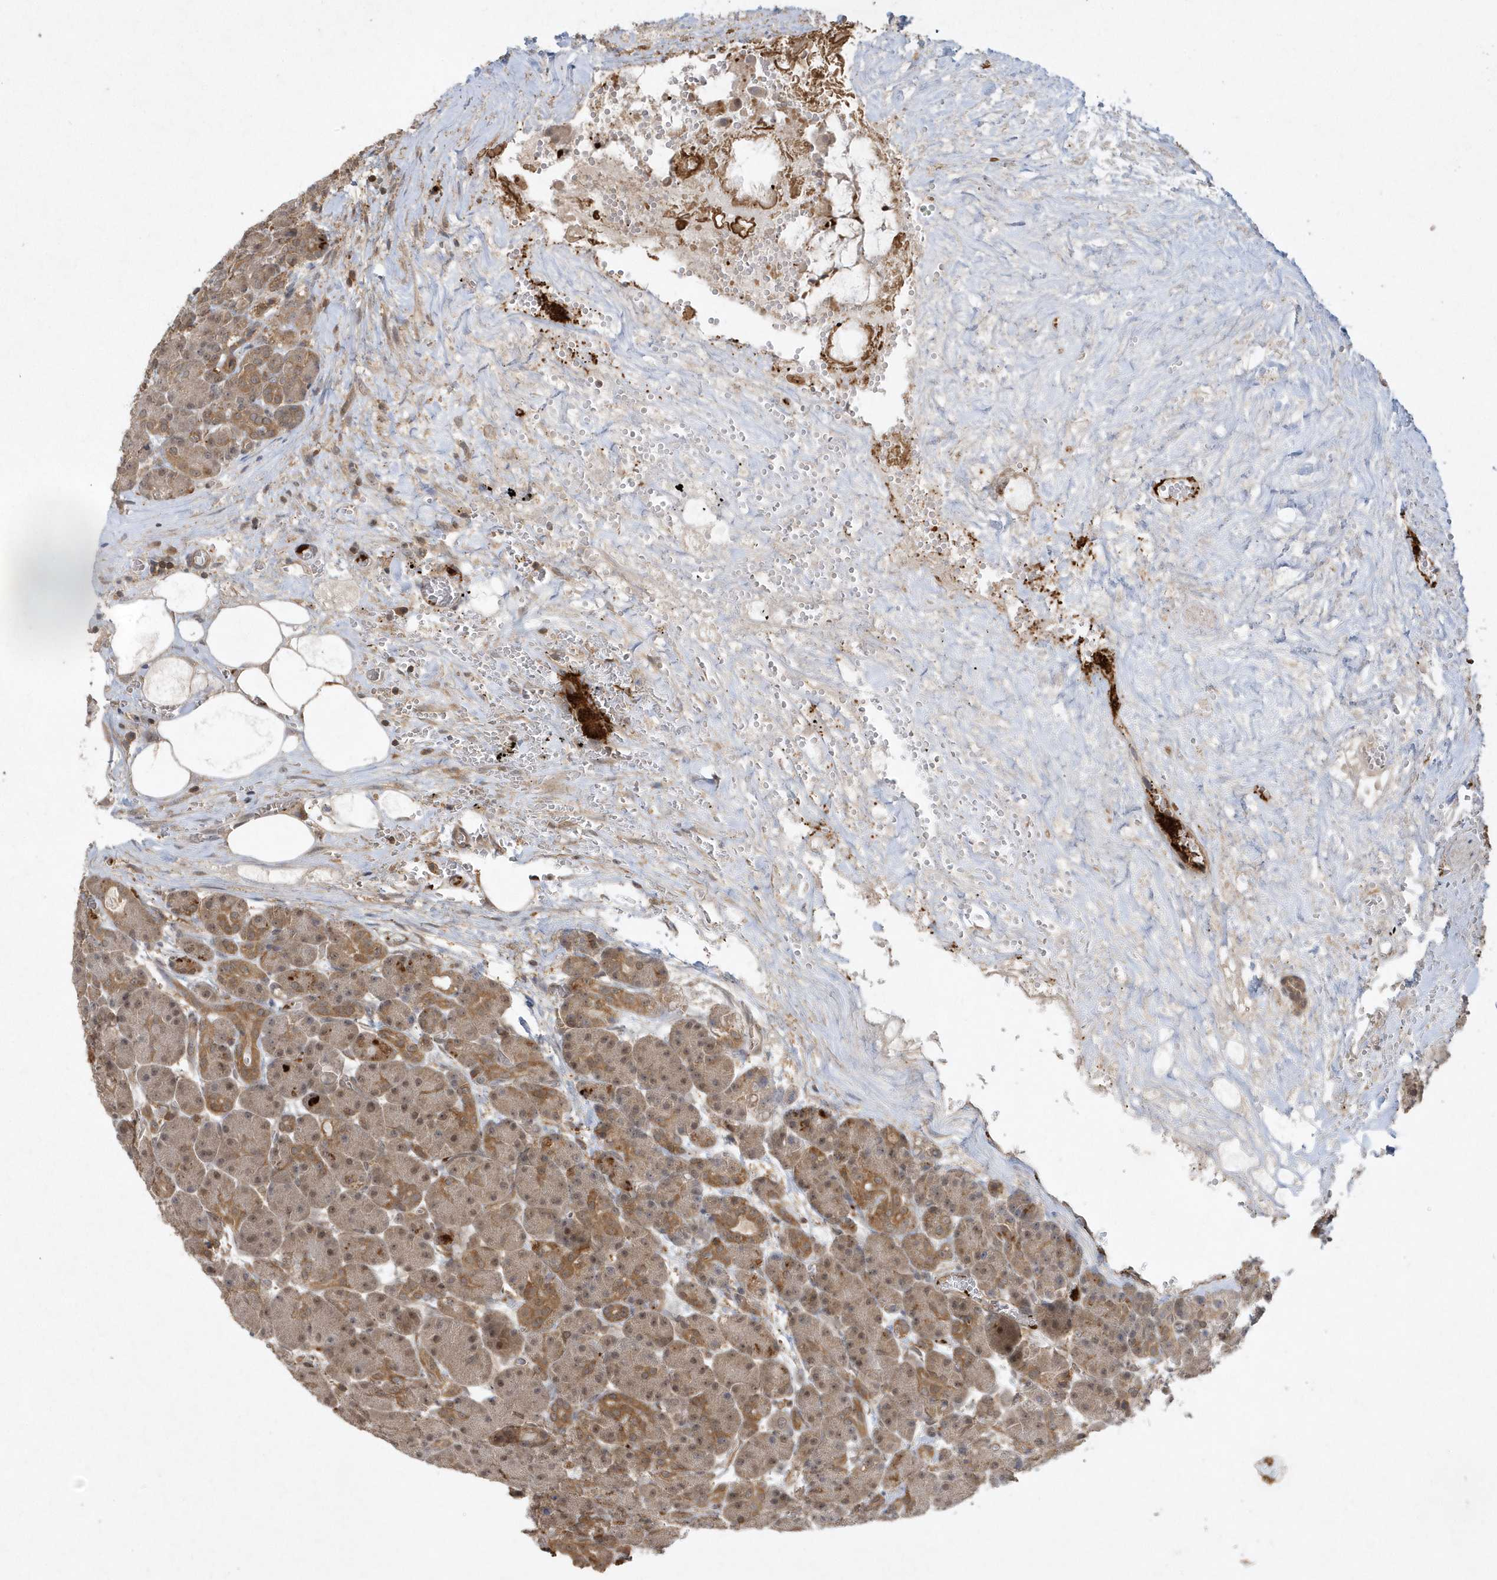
{"staining": {"intensity": "moderate", "quantity": ">75%", "location": "cytoplasmic/membranous,nuclear"}, "tissue": "pancreas", "cell_type": "Exocrine glandular cells", "image_type": "normal", "snomed": [{"axis": "morphology", "description": "Normal tissue, NOS"}, {"axis": "topography", "description": "Pancreas"}], "caption": "Immunohistochemistry (IHC) histopathology image of normal pancreas: human pancreas stained using immunohistochemistry (IHC) demonstrates medium levels of moderate protein expression localized specifically in the cytoplasmic/membranous,nuclear of exocrine glandular cells, appearing as a cytoplasmic/membranous,nuclear brown color.", "gene": "ACYP1", "patient": {"sex": "male", "age": 63}}